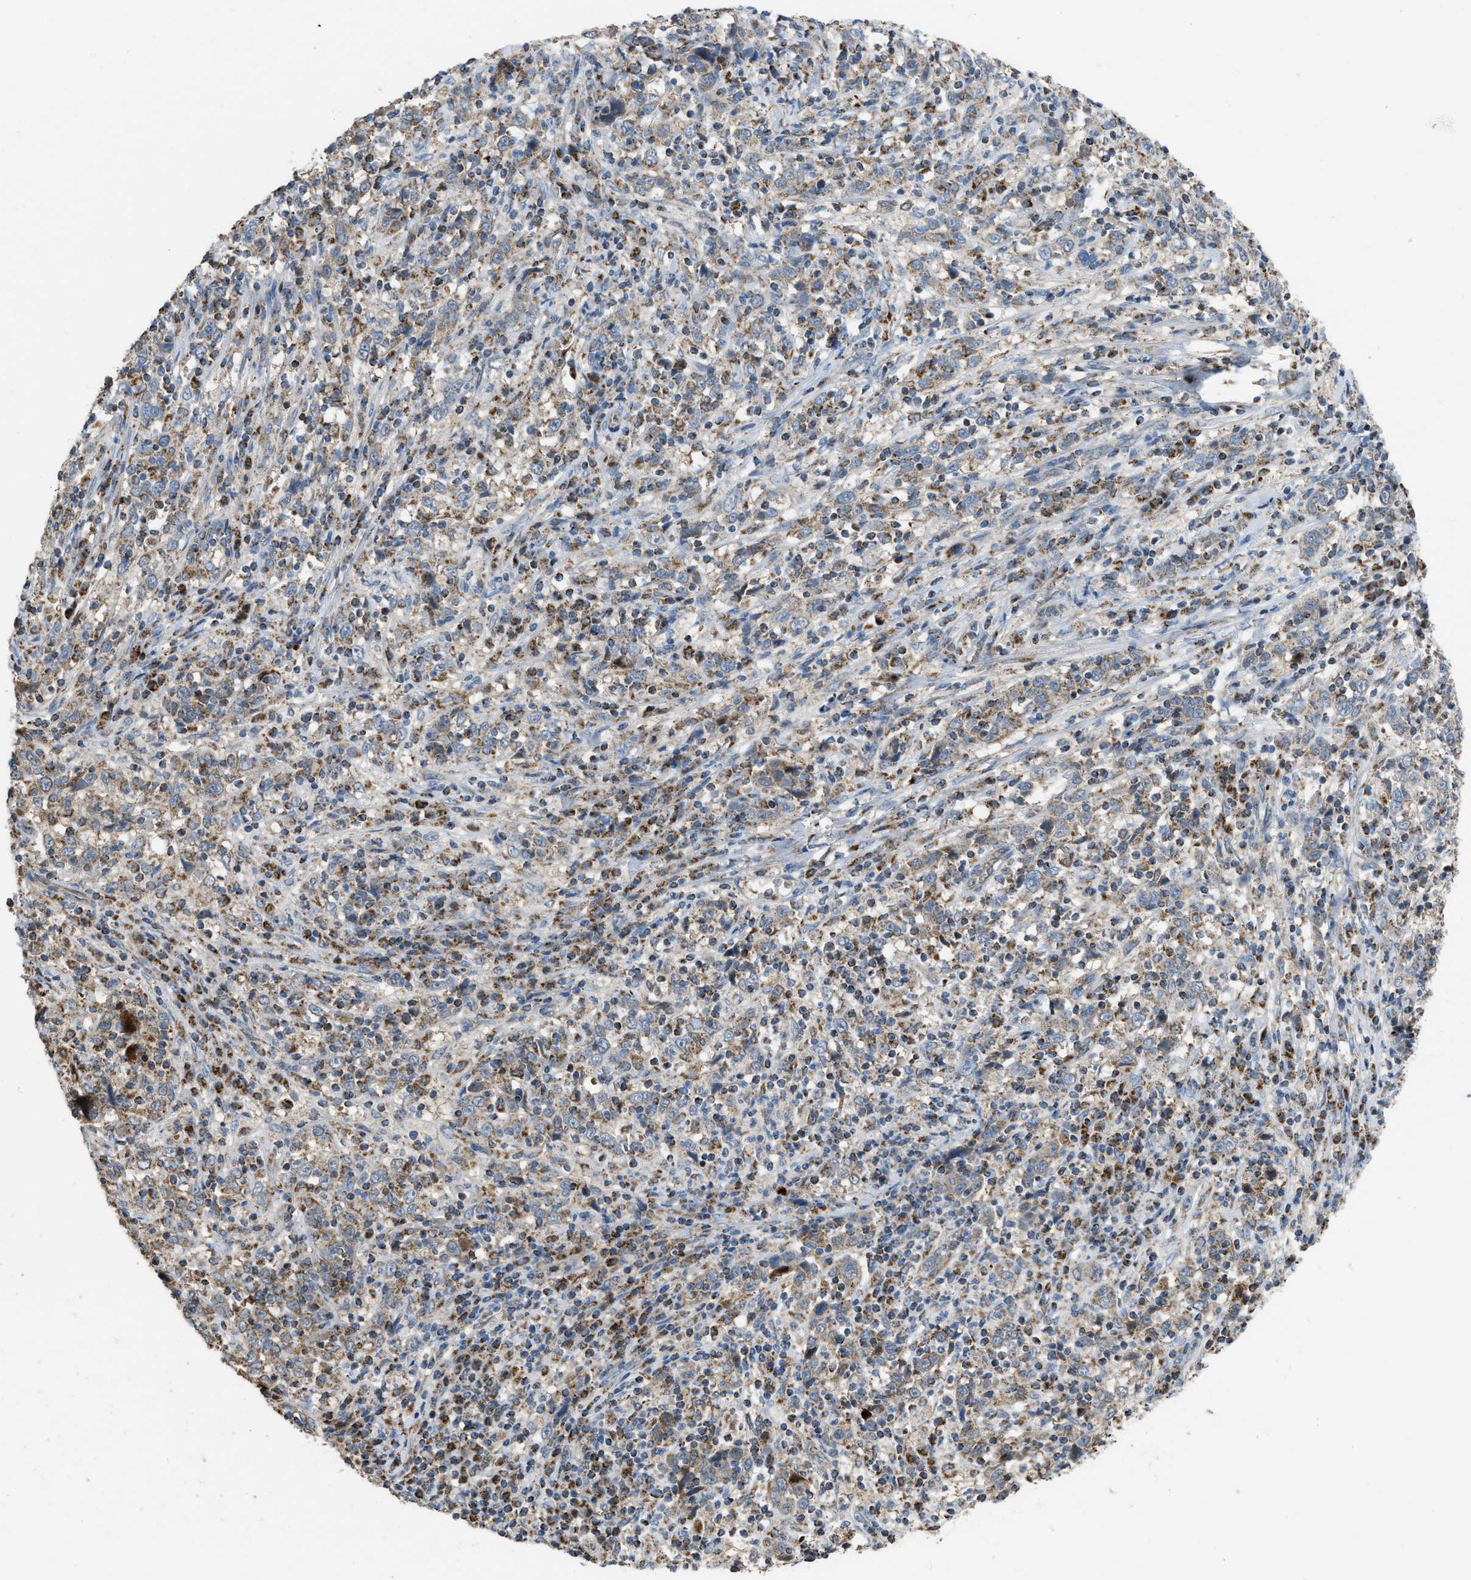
{"staining": {"intensity": "weak", "quantity": ">75%", "location": "cytoplasmic/membranous"}, "tissue": "cervical cancer", "cell_type": "Tumor cells", "image_type": "cancer", "snomed": [{"axis": "morphology", "description": "Squamous cell carcinoma, NOS"}, {"axis": "topography", "description": "Cervix"}], "caption": "About >75% of tumor cells in cervical cancer show weak cytoplasmic/membranous protein staining as visualized by brown immunohistochemical staining.", "gene": "ETFB", "patient": {"sex": "female", "age": 46}}